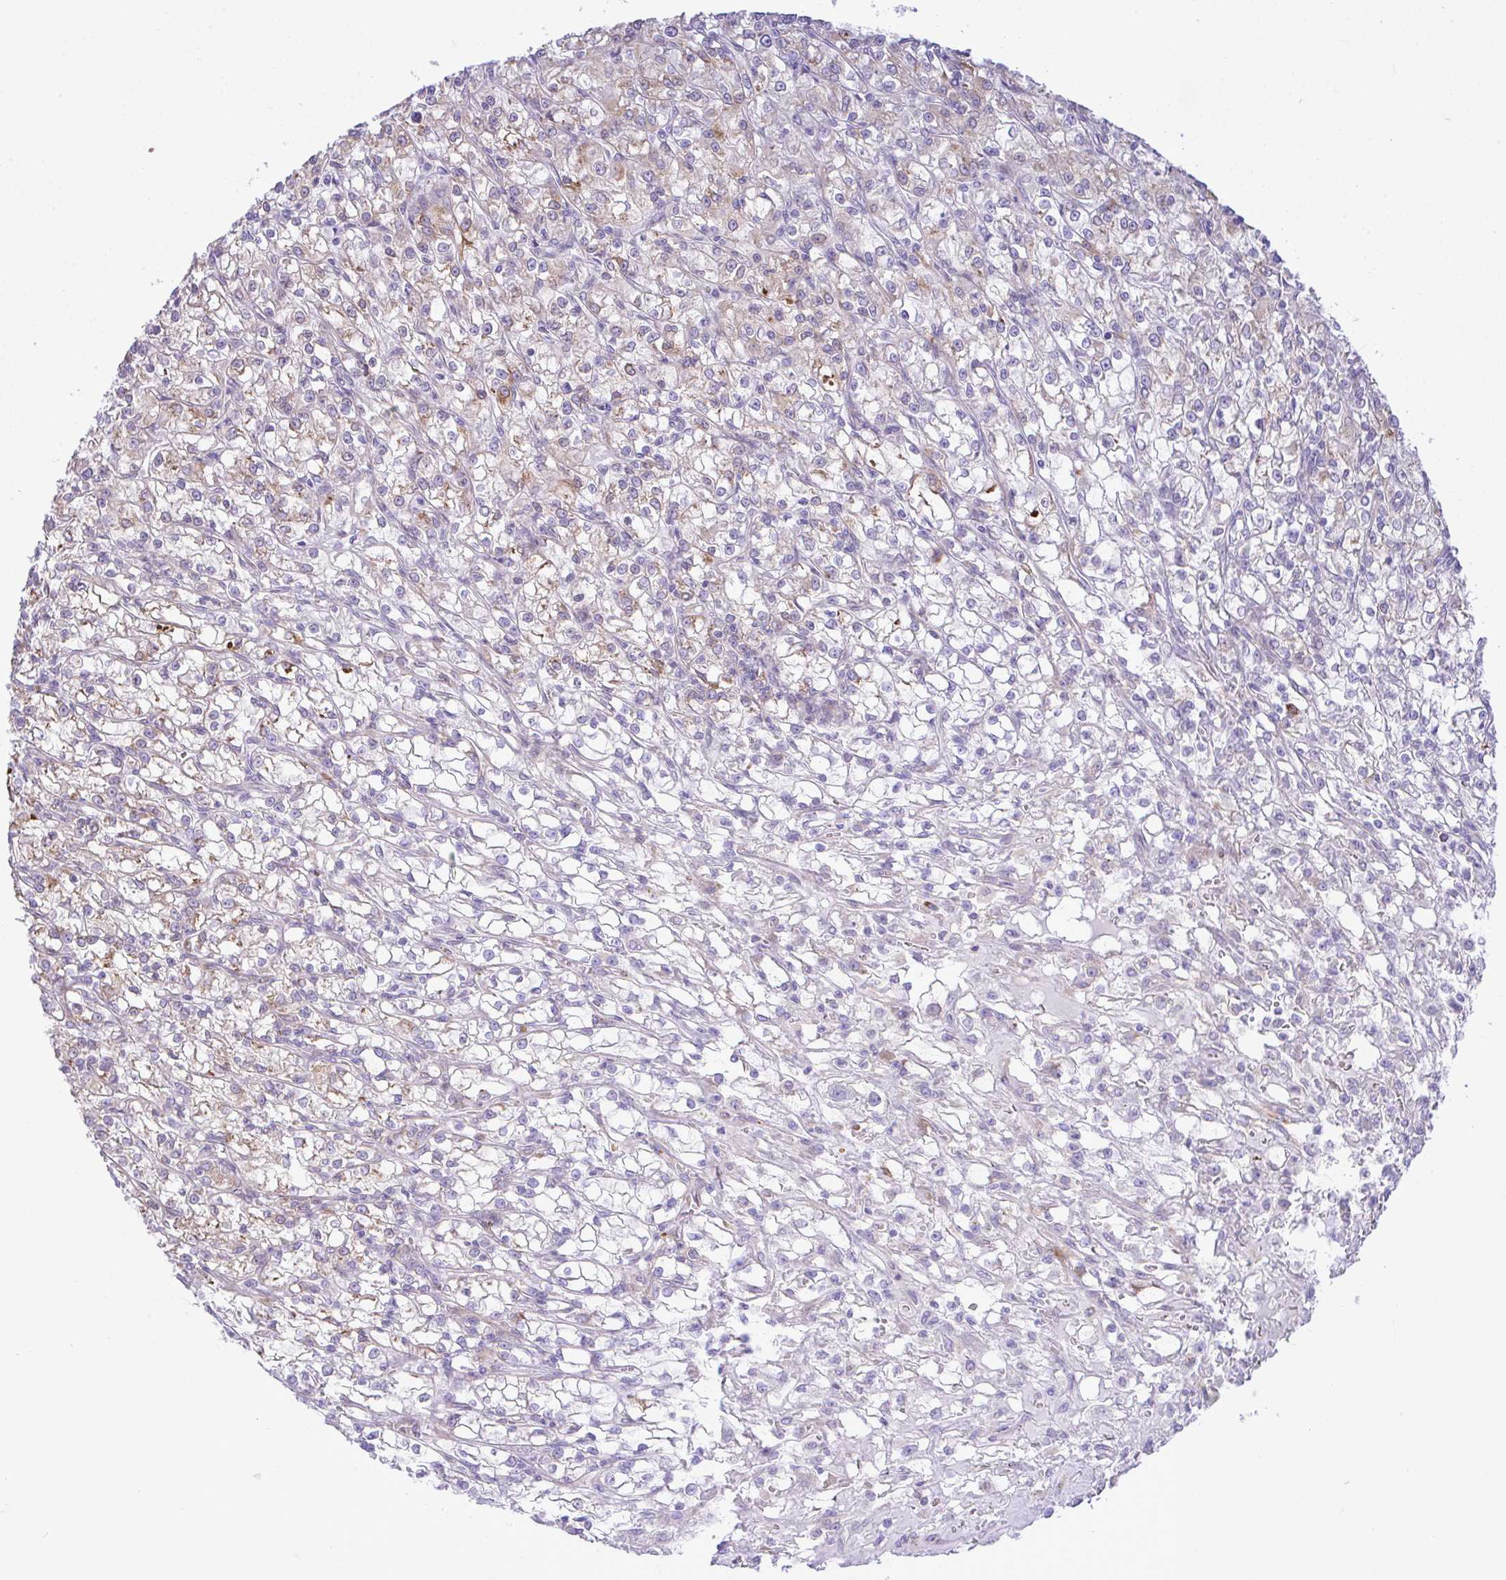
{"staining": {"intensity": "weak", "quantity": "<25%", "location": "cytoplasmic/membranous"}, "tissue": "renal cancer", "cell_type": "Tumor cells", "image_type": "cancer", "snomed": [{"axis": "morphology", "description": "Adenocarcinoma, NOS"}, {"axis": "topography", "description": "Kidney"}], "caption": "High magnification brightfield microscopy of adenocarcinoma (renal) stained with DAB (3,3'-diaminobenzidine) (brown) and counterstained with hematoxylin (blue): tumor cells show no significant staining.", "gene": "EEF1A2", "patient": {"sex": "female", "age": 59}}